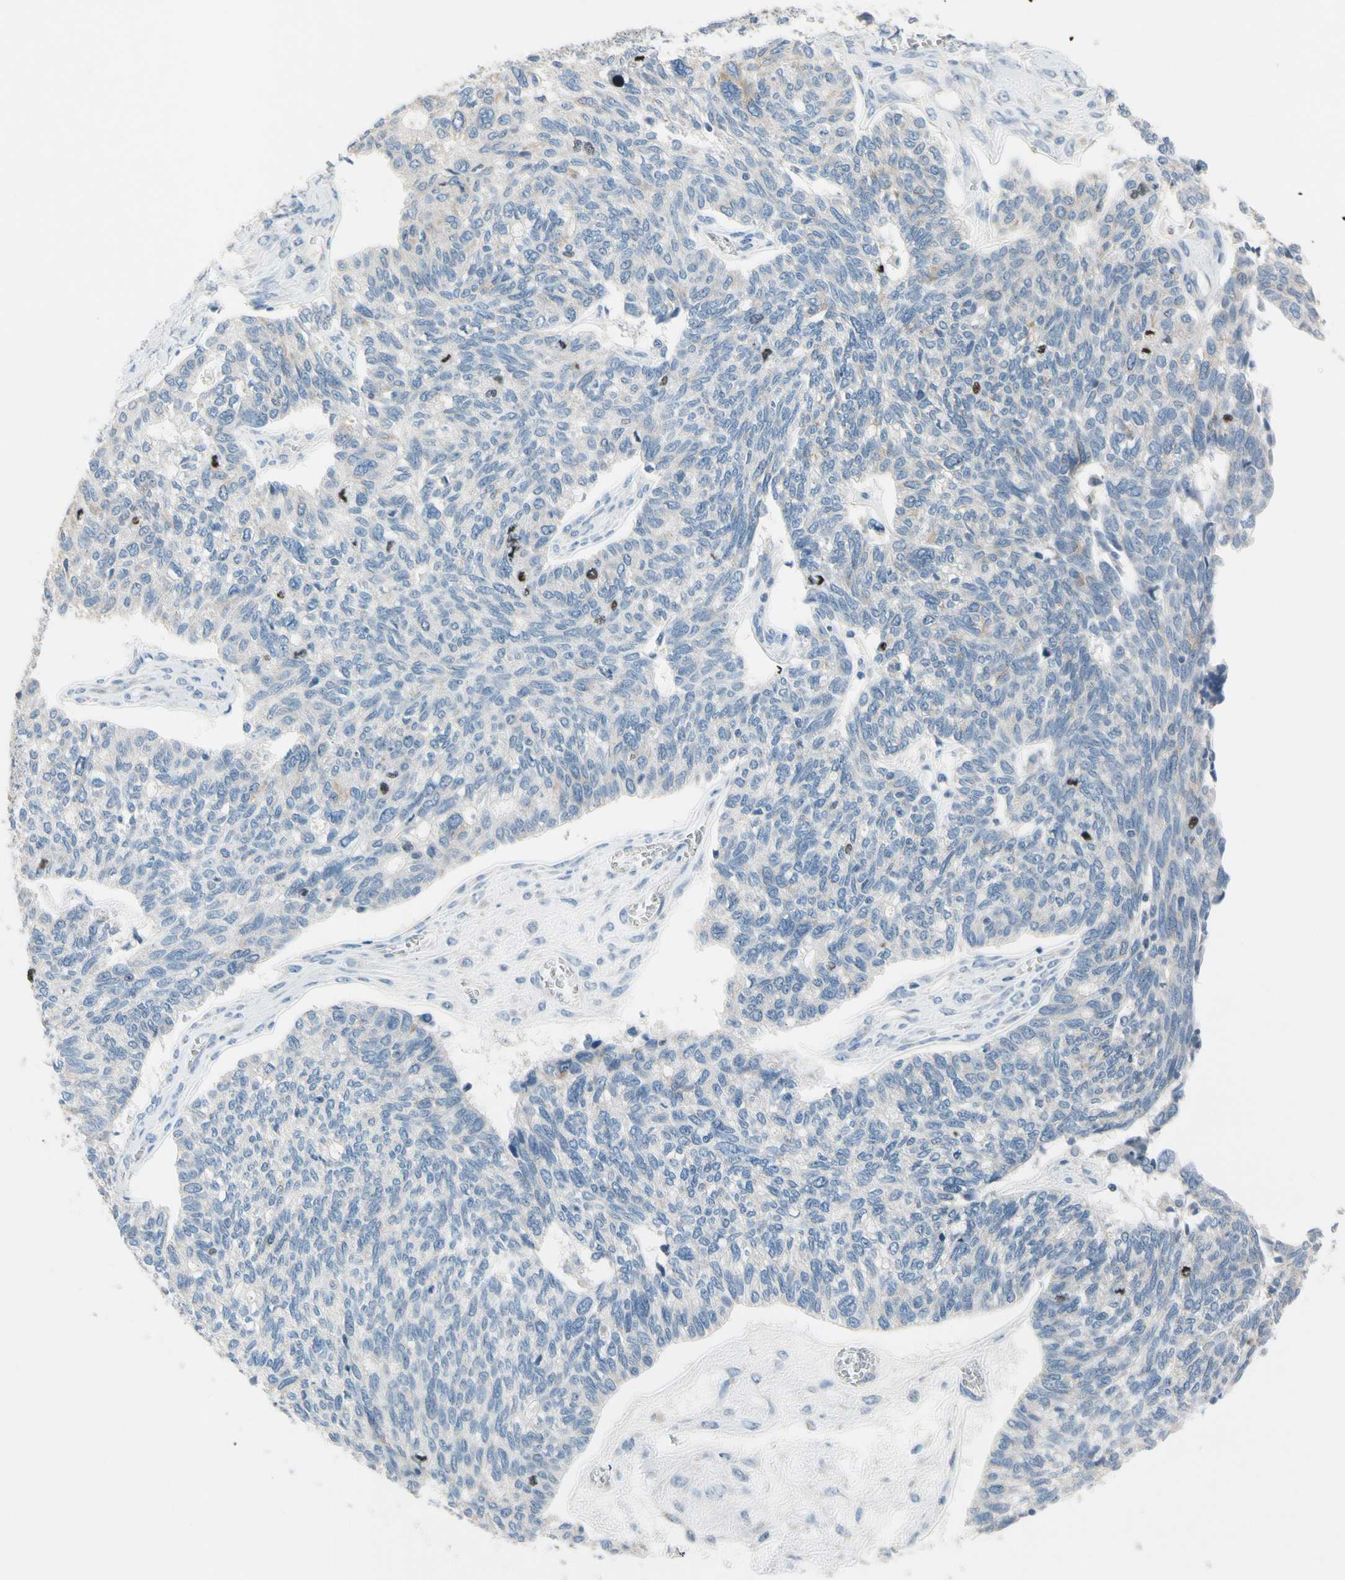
{"staining": {"intensity": "negative", "quantity": "none", "location": "none"}, "tissue": "ovarian cancer", "cell_type": "Tumor cells", "image_type": "cancer", "snomed": [{"axis": "morphology", "description": "Cystadenocarcinoma, serous, NOS"}, {"axis": "topography", "description": "Ovary"}], "caption": "This is a histopathology image of IHC staining of ovarian serous cystadenocarcinoma, which shows no staining in tumor cells. (DAB (3,3'-diaminobenzidine) immunohistochemistry visualized using brightfield microscopy, high magnification).", "gene": "CKAP2", "patient": {"sex": "female", "age": 79}}